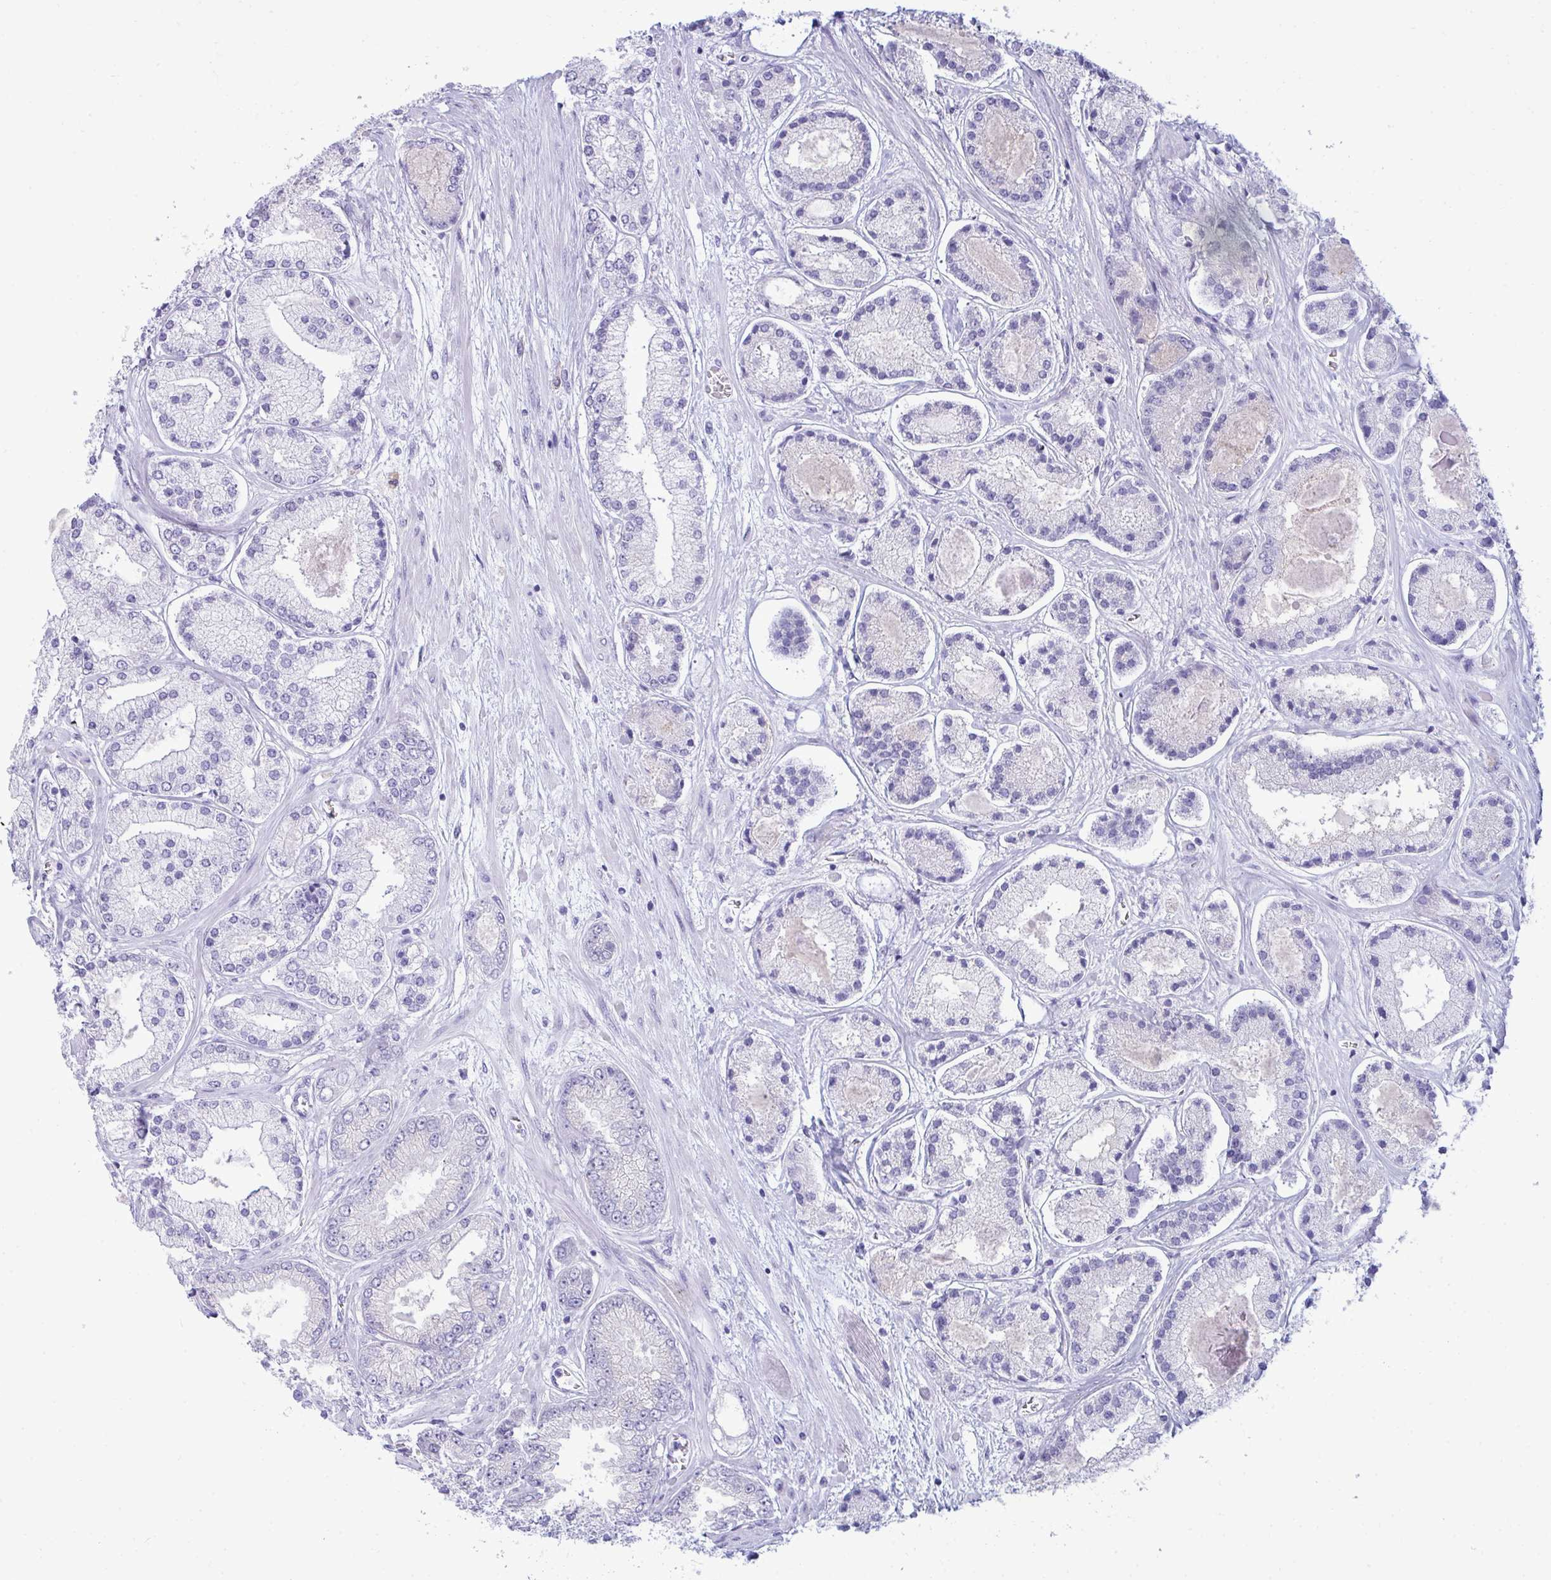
{"staining": {"intensity": "negative", "quantity": "none", "location": "none"}, "tissue": "prostate cancer", "cell_type": "Tumor cells", "image_type": "cancer", "snomed": [{"axis": "morphology", "description": "Adenocarcinoma, High grade"}, {"axis": "topography", "description": "Prostate"}], "caption": "IHC of human high-grade adenocarcinoma (prostate) shows no staining in tumor cells.", "gene": "ANKRD60", "patient": {"sex": "male", "age": 67}}